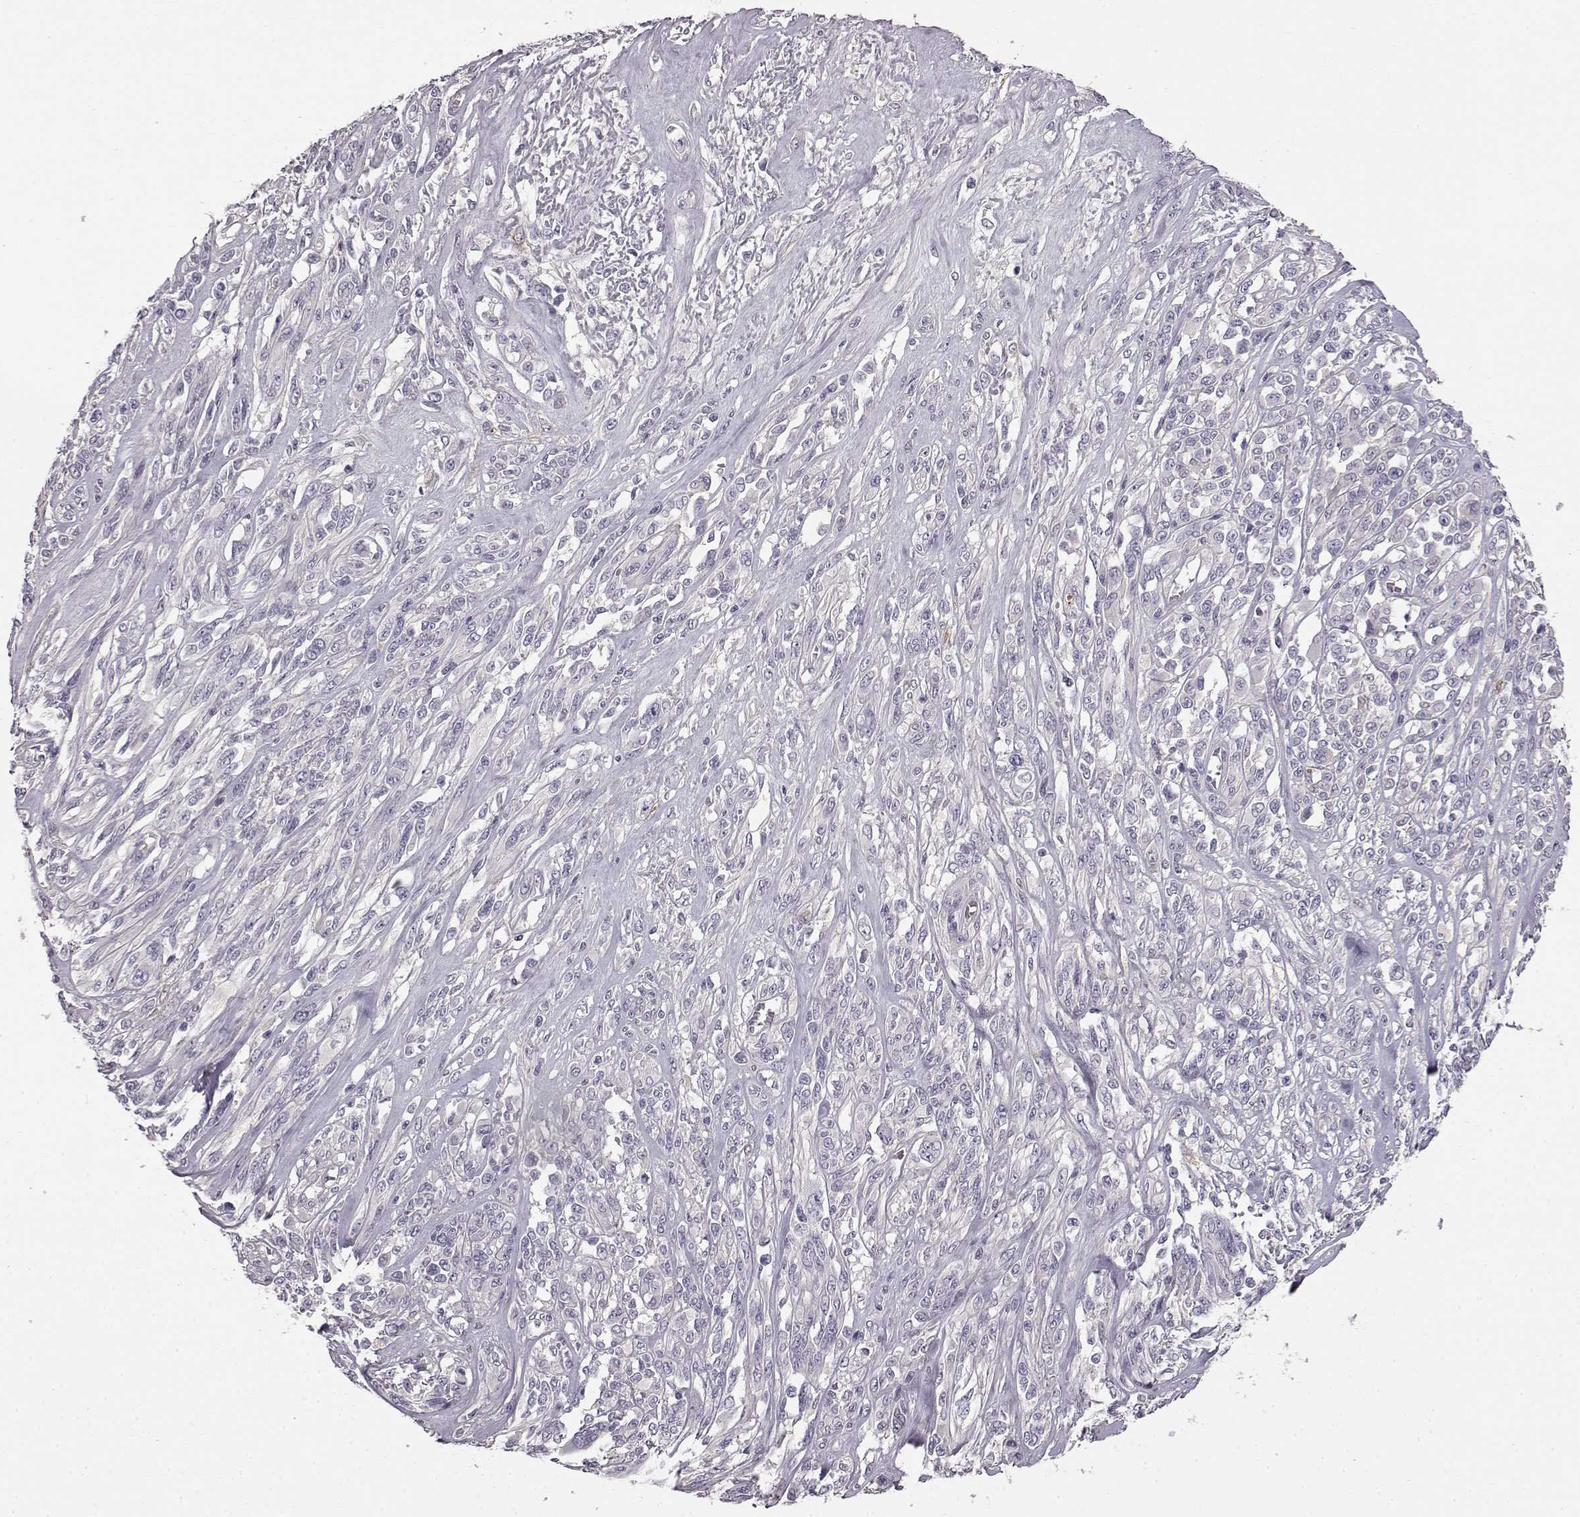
{"staining": {"intensity": "negative", "quantity": "none", "location": "none"}, "tissue": "melanoma", "cell_type": "Tumor cells", "image_type": "cancer", "snomed": [{"axis": "morphology", "description": "Malignant melanoma, NOS"}, {"axis": "topography", "description": "Skin"}], "caption": "The histopathology image reveals no significant staining in tumor cells of melanoma.", "gene": "KRT85", "patient": {"sex": "female", "age": 91}}